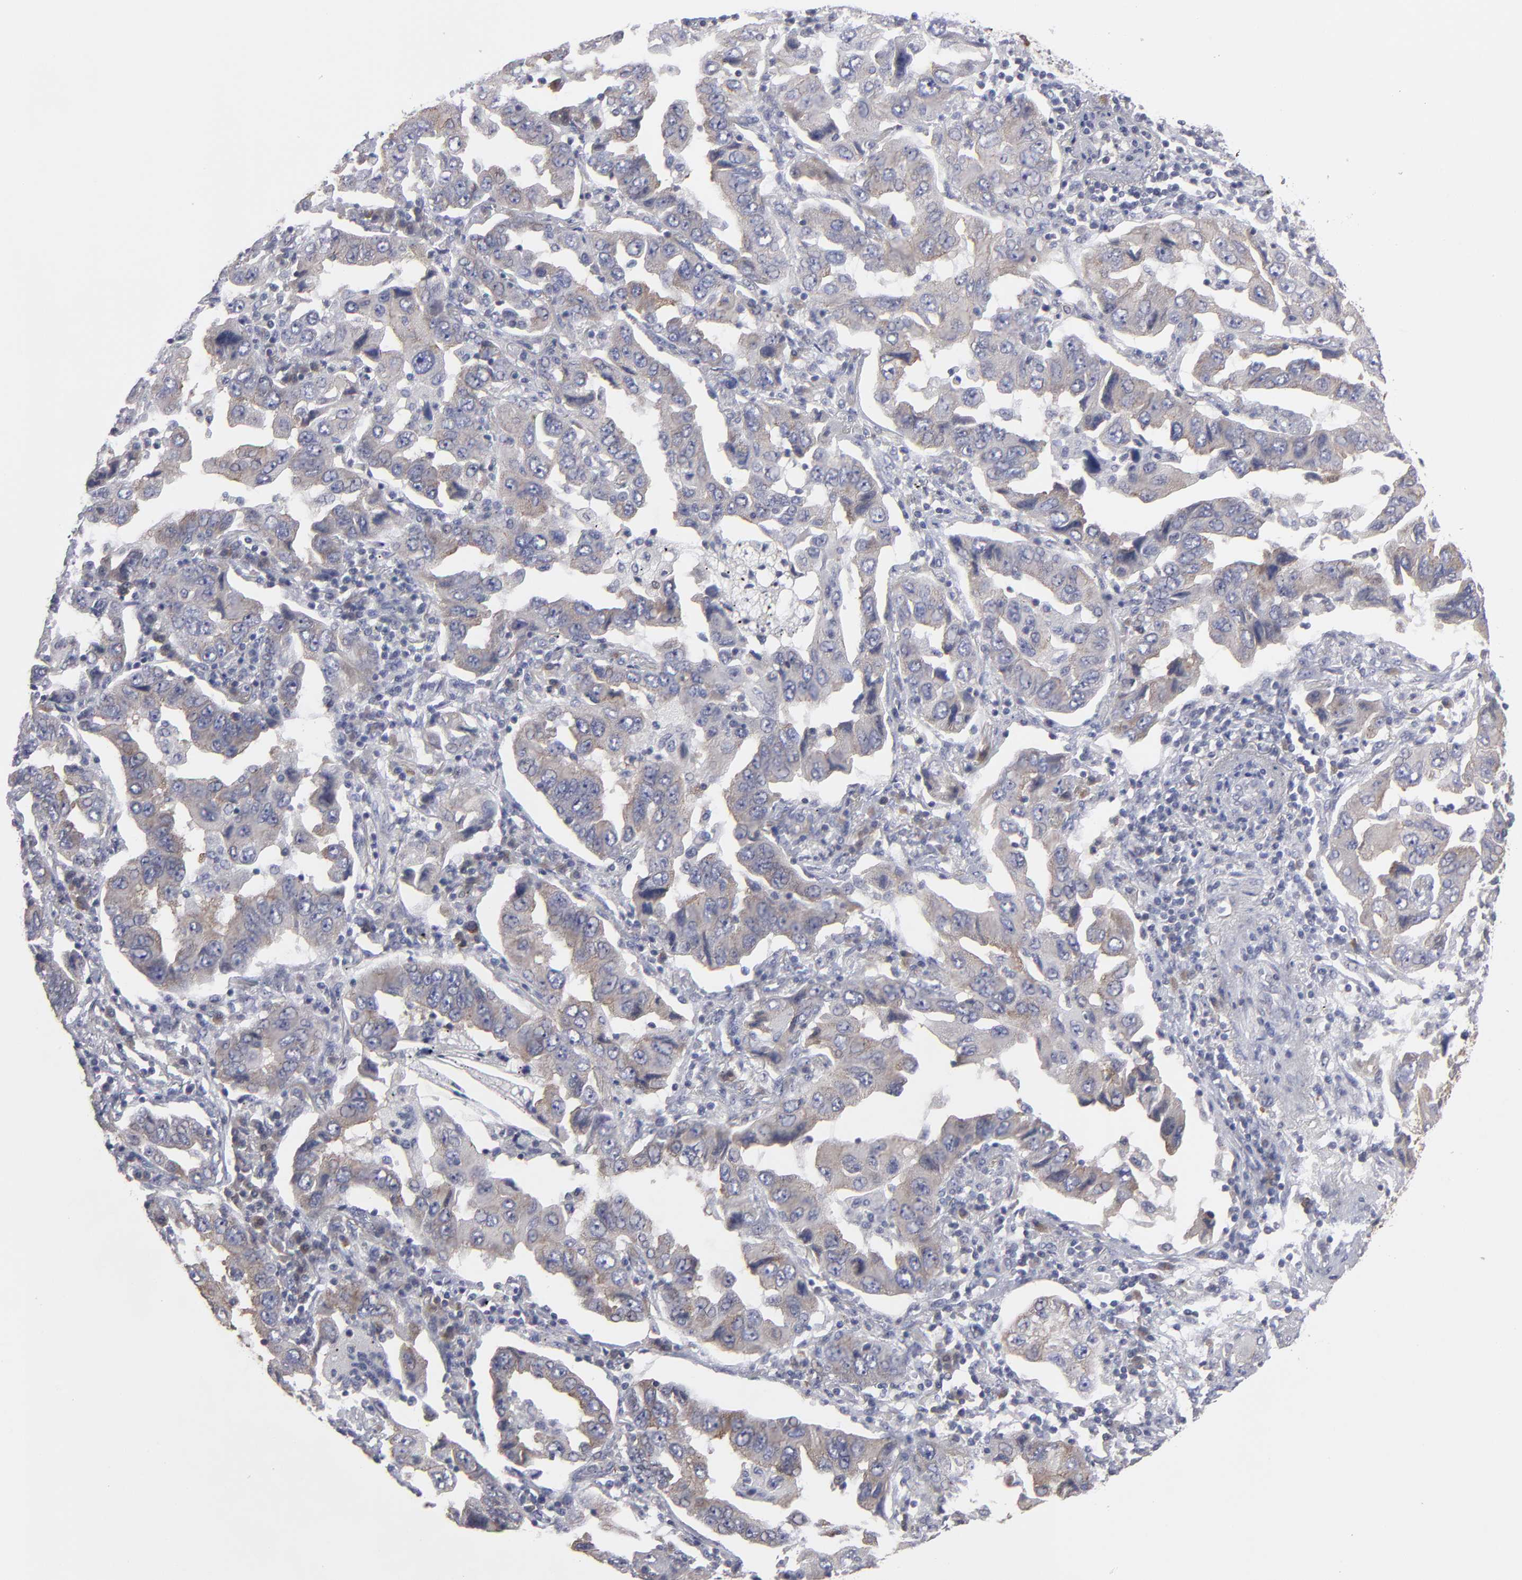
{"staining": {"intensity": "weak", "quantity": ">75%", "location": "cytoplasmic/membranous"}, "tissue": "lung cancer", "cell_type": "Tumor cells", "image_type": "cancer", "snomed": [{"axis": "morphology", "description": "Adenocarcinoma, NOS"}, {"axis": "topography", "description": "Lung"}], "caption": "Lung adenocarcinoma stained with a brown dye displays weak cytoplasmic/membranous positive expression in about >75% of tumor cells.", "gene": "CEP97", "patient": {"sex": "female", "age": 65}}